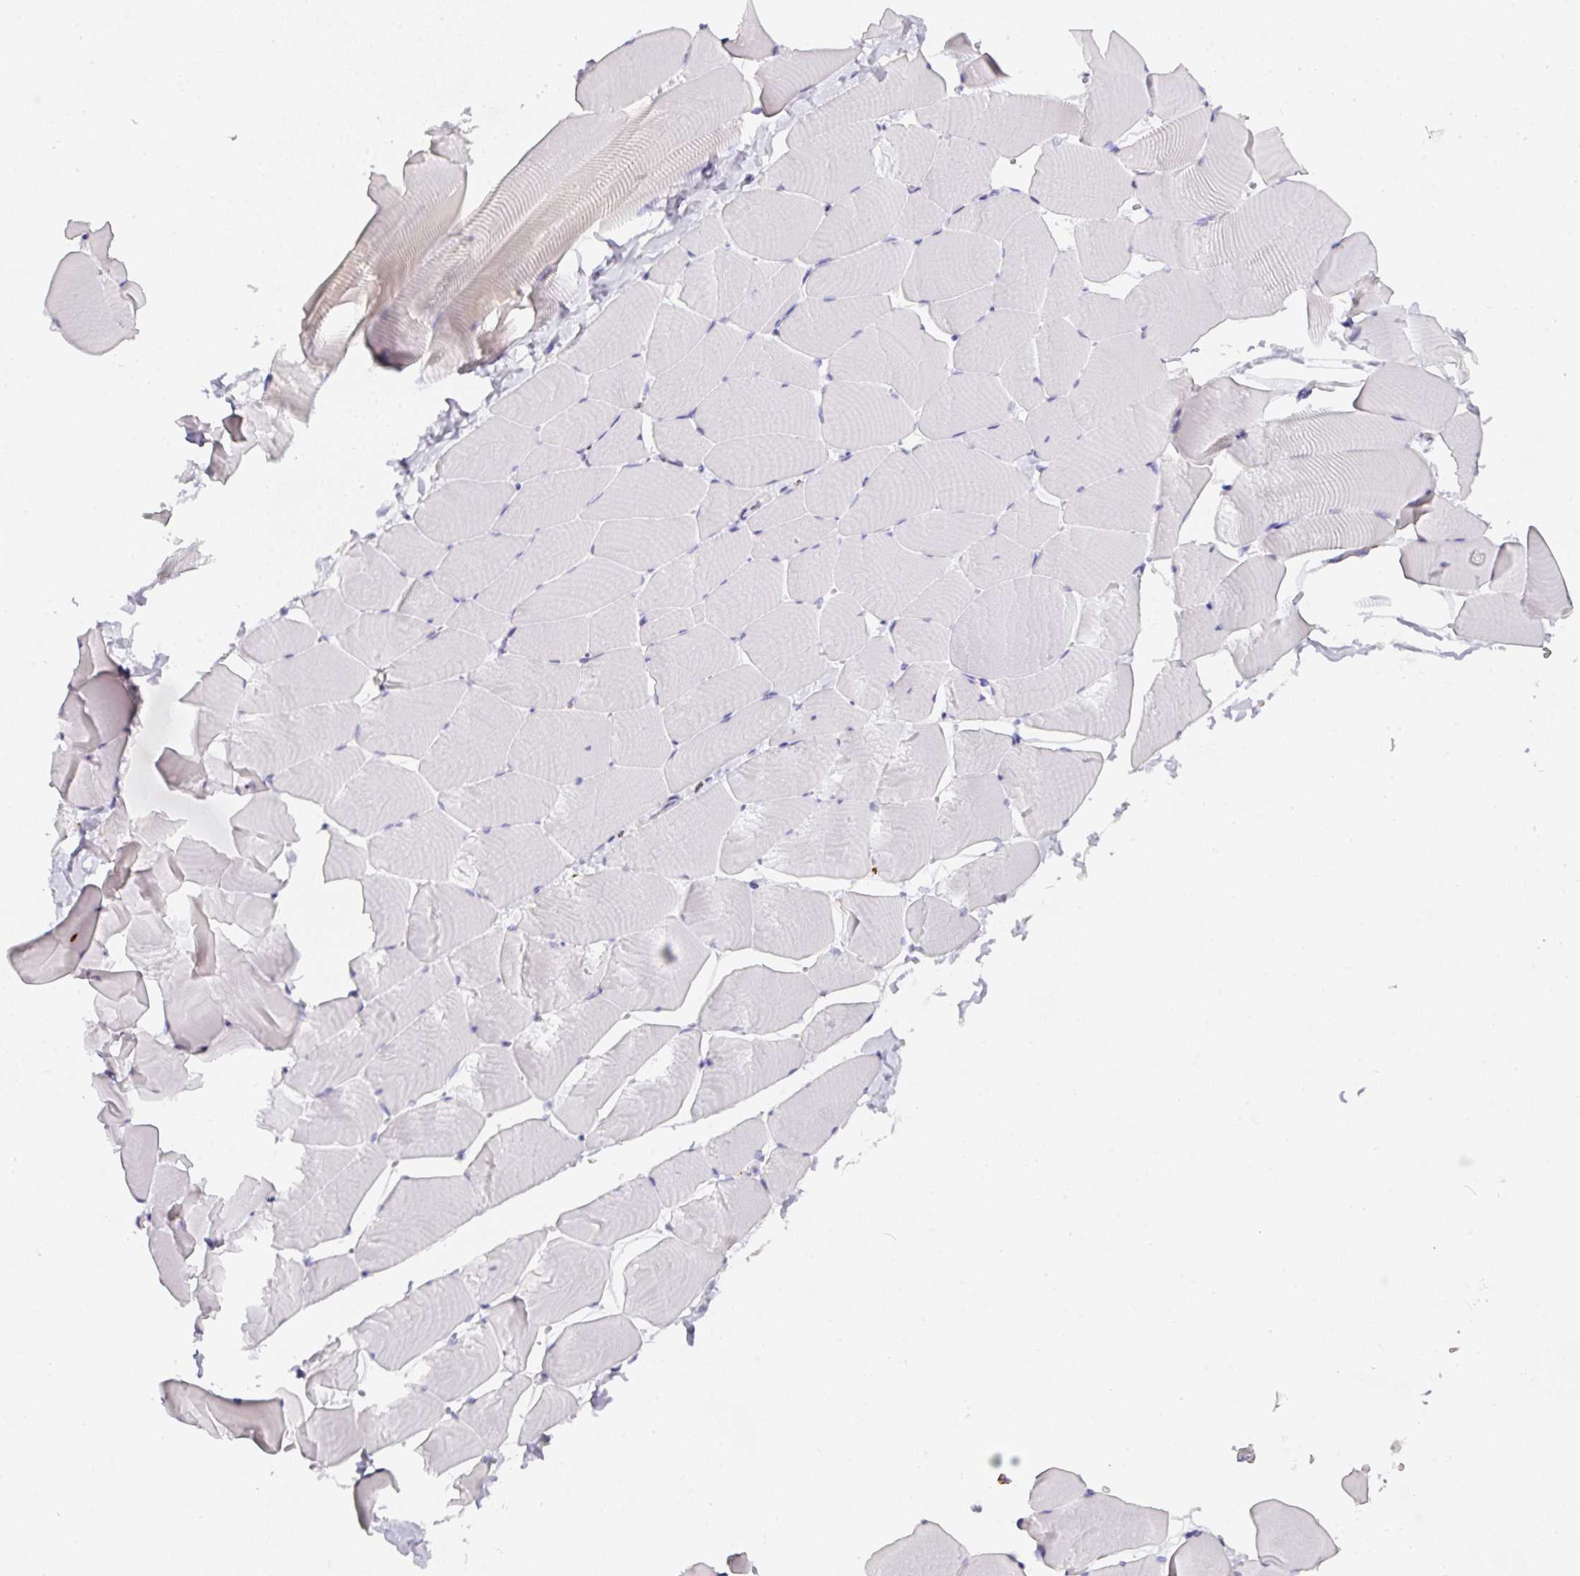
{"staining": {"intensity": "negative", "quantity": "none", "location": "none"}, "tissue": "skeletal muscle", "cell_type": "Myocytes", "image_type": "normal", "snomed": [{"axis": "morphology", "description": "Normal tissue, NOS"}, {"axis": "topography", "description": "Skeletal muscle"}], "caption": "IHC of normal skeletal muscle exhibits no positivity in myocytes. Nuclei are stained in blue.", "gene": "MMACHC", "patient": {"sex": "male", "age": 25}}